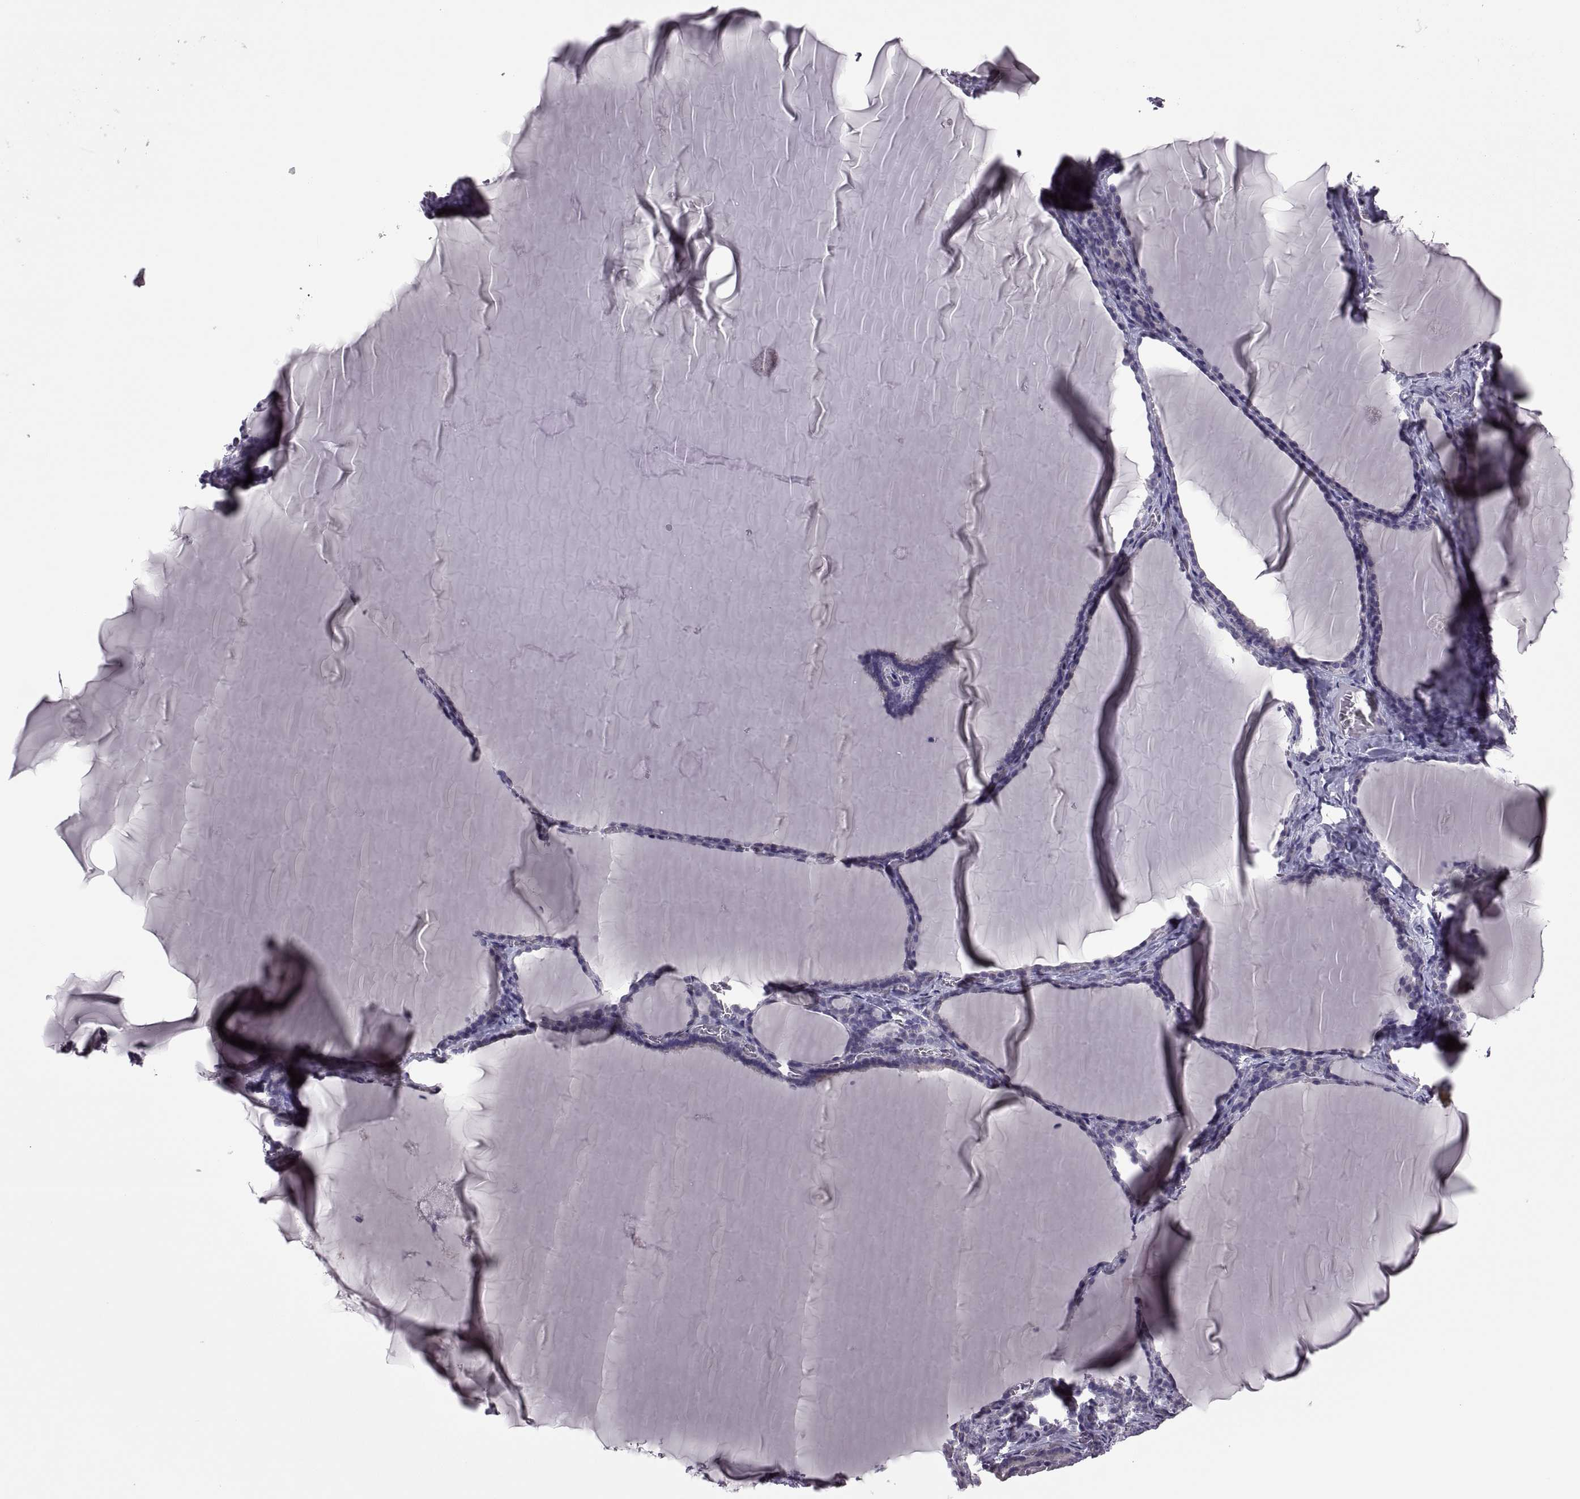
{"staining": {"intensity": "weak", "quantity": "<25%", "location": "cytoplasmic/membranous"}, "tissue": "thyroid gland", "cell_type": "Glandular cells", "image_type": "normal", "snomed": [{"axis": "morphology", "description": "Normal tissue, NOS"}, {"axis": "morphology", "description": "Hyperplasia, NOS"}, {"axis": "topography", "description": "Thyroid gland"}], "caption": "Human thyroid gland stained for a protein using immunohistochemistry (IHC) reveals no expression in glandular cells.", "gene": "PABPC1", "patient": {"sex": "female", "age": 27}}